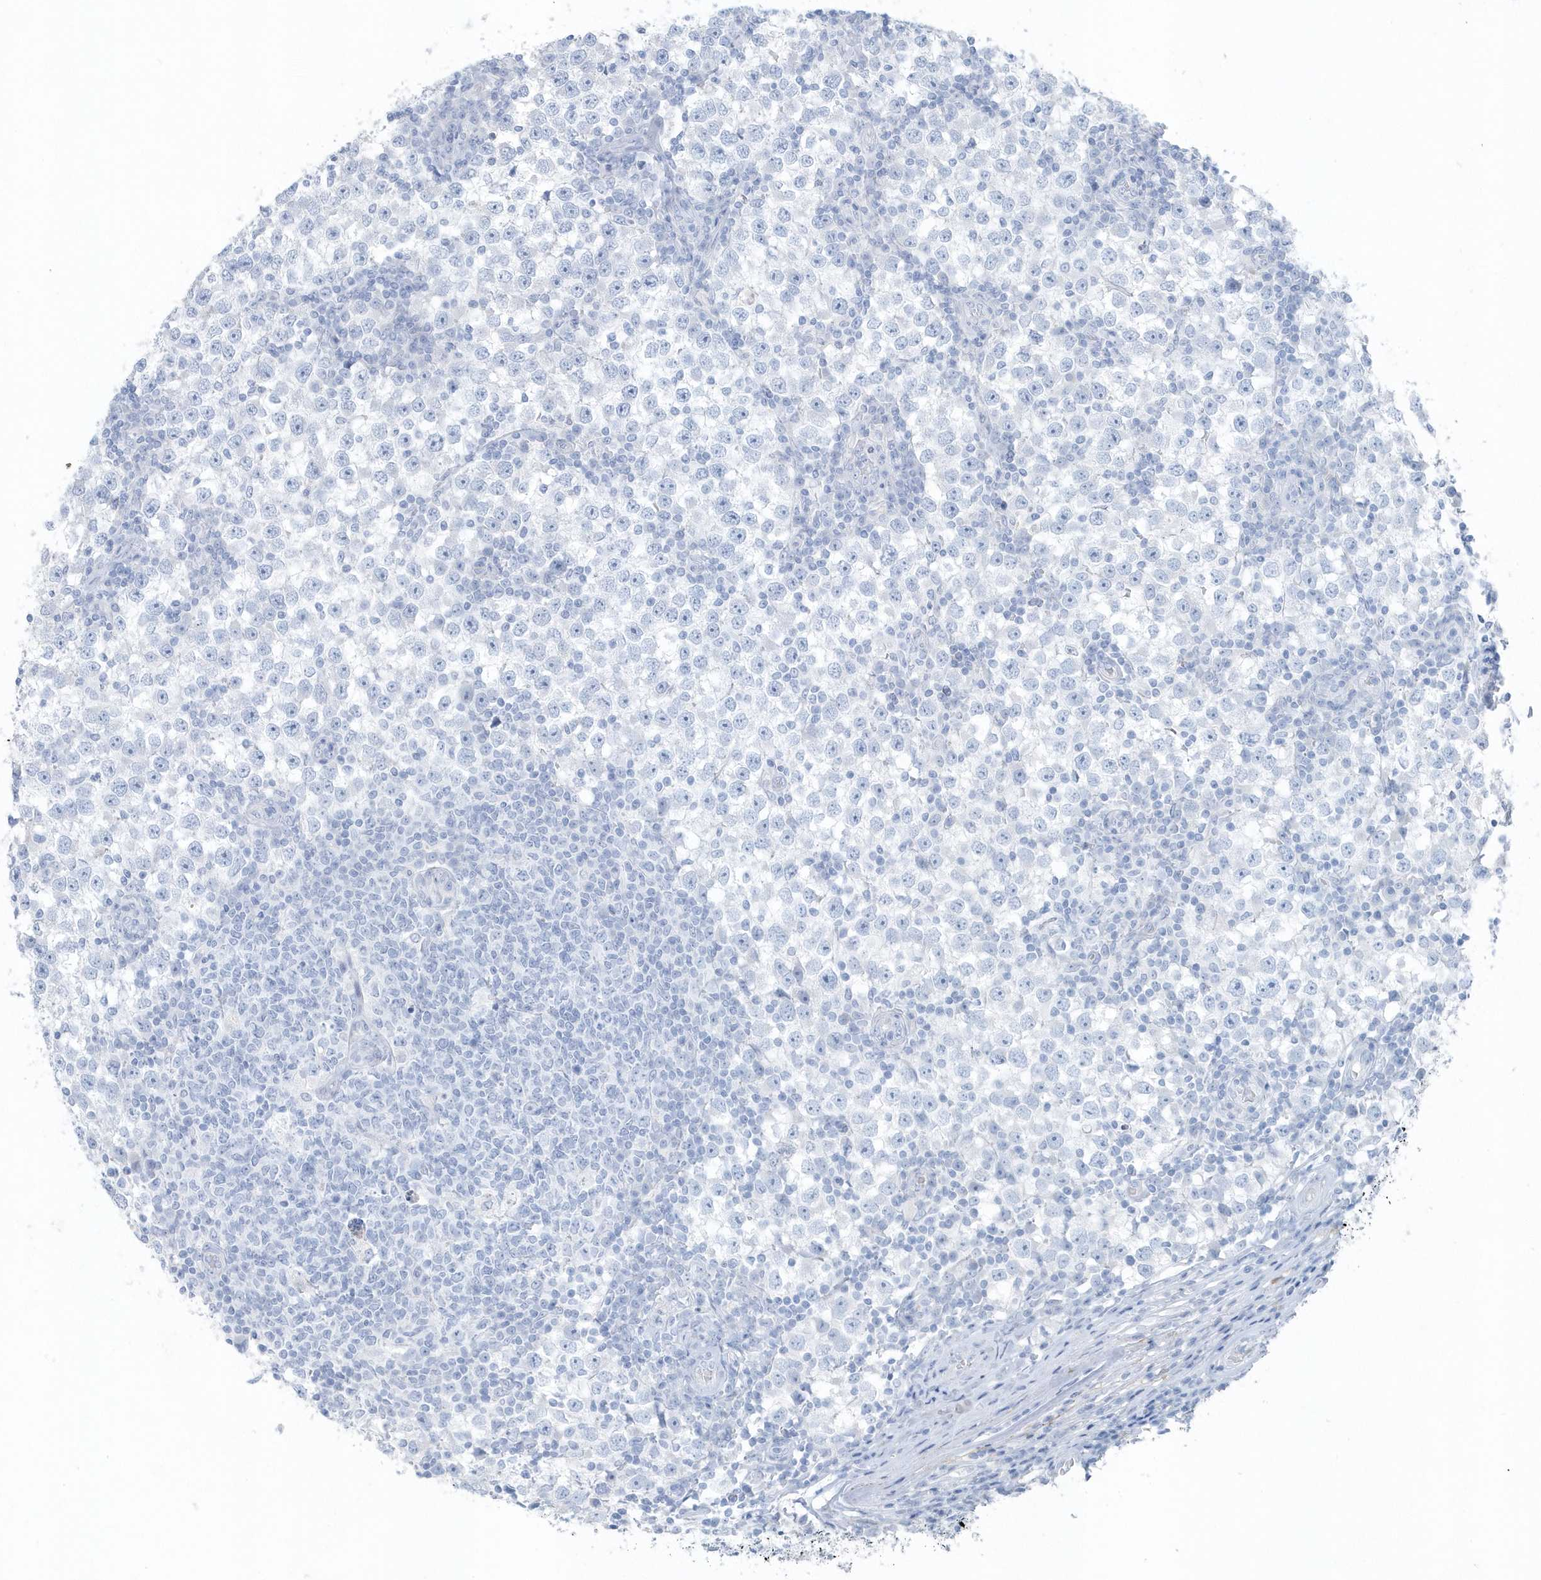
{"staining": {"intensity": "negative", "quantity": "none", "location": "none"}, "tissue": "testis cancer", "cell_type": "Tumor cells", "image_type": "cancer", "snomed": [{"axis": "morphology", "description": "Seminoma, NOS"}, {"axis": "topography", "description": "Testis"}], "caption": "The IHC micrograph has no significant positivity in tumor cells of testis cancer (seminoma) tissue. The staining is performed using DAB (3,3'-diaminobenzidine) brown chromogen with nuclei counter-stained in using hematoxylin.", "gene": "FAM98A", "patient": {"sex": "male", "age": 65}}